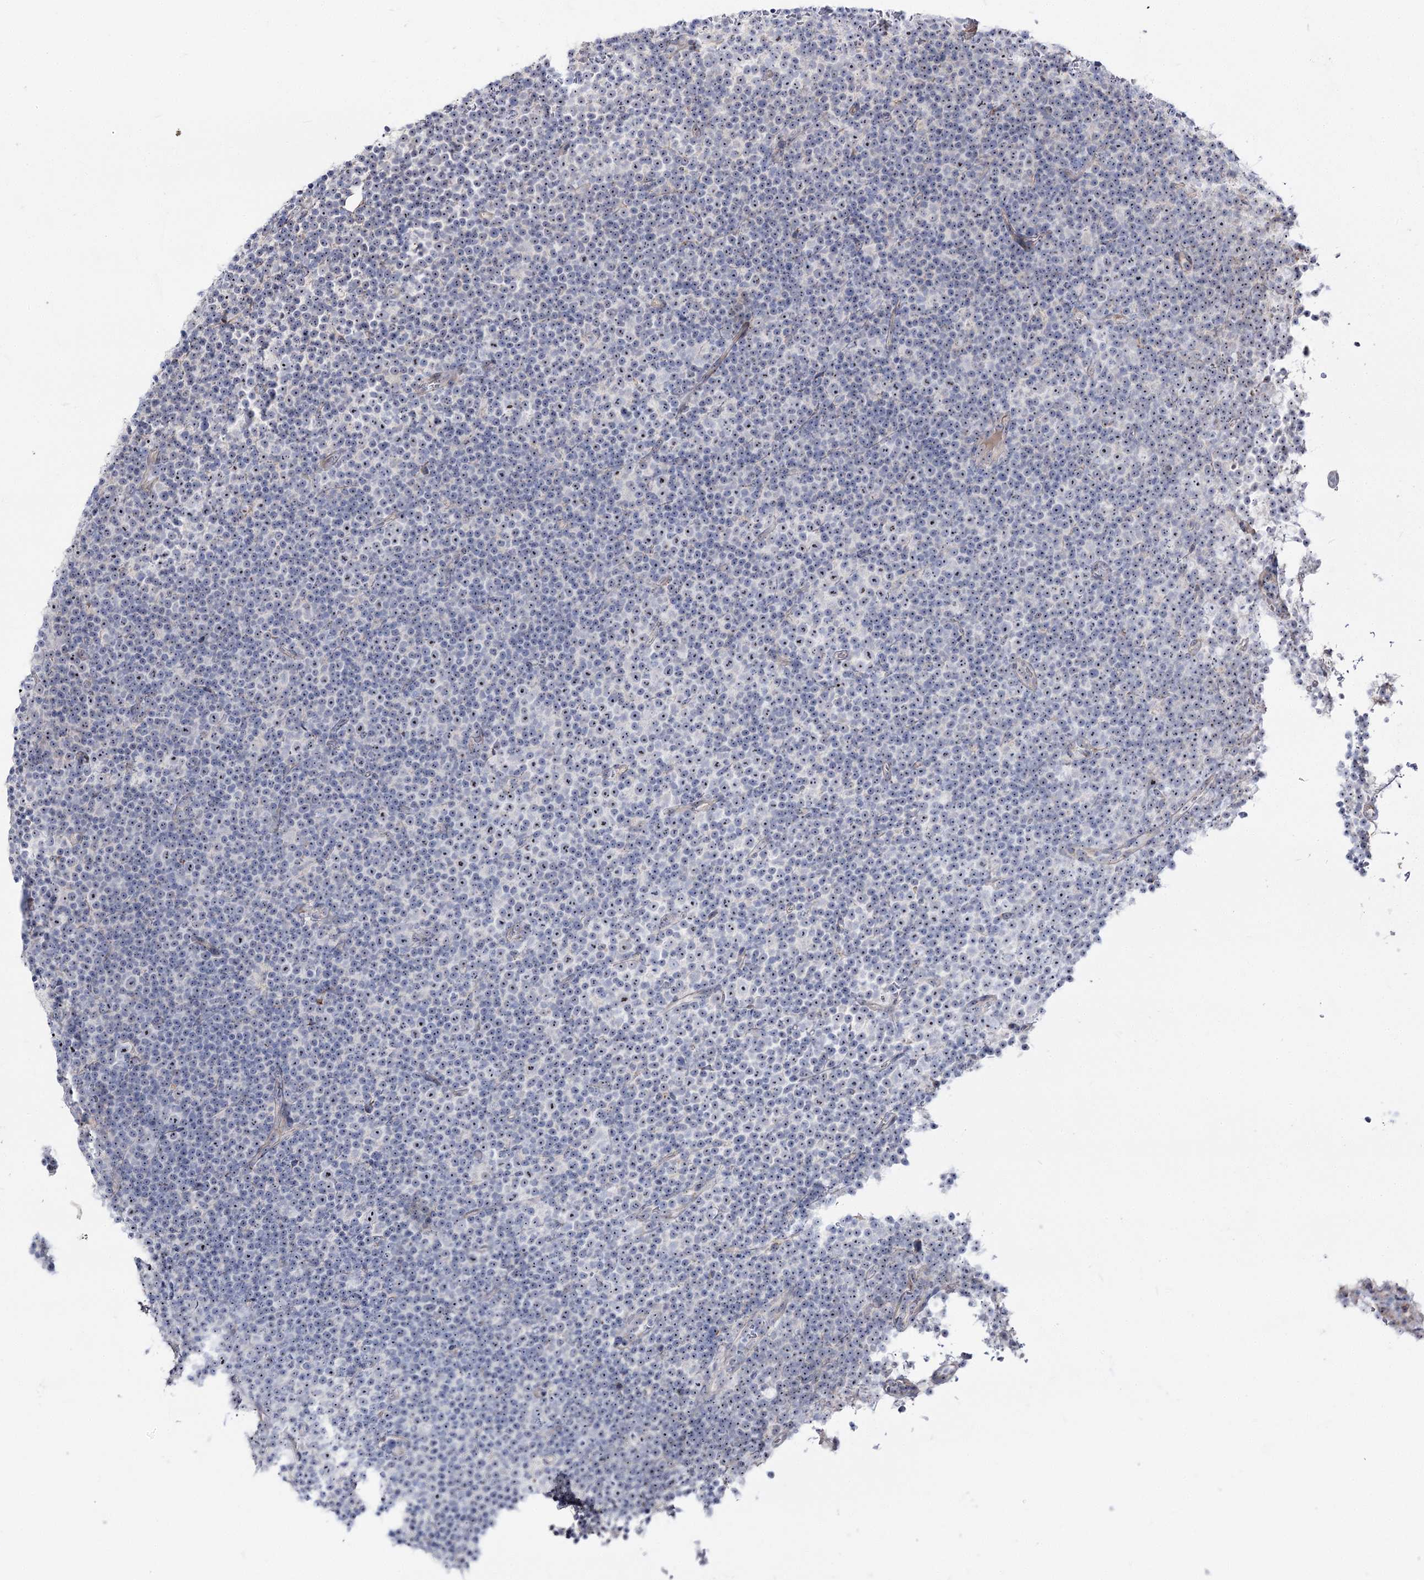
{"staining": {"intensity": "moderate", "quantity": "<25%", "location": "nuclear"}, "tissue": "lymphoma", "cell_type": "Tumor cells", "image_type": "cancer", "snomed": [{"axis": "morphology", "description": "Malignant lymphoma, non-Hodgkin's type, Low grade"}, {"axis": "topography", "description": "Lymph node"}], "caption": "Human low-grade malignant lymphoma, non-Hodgkin's type stained for a protein (brown) reveals moderate nuclear positive positivity in about <25% of tumor cells.", "gene": "SUOX", "patient": {"sex": "female", "age": 67}}